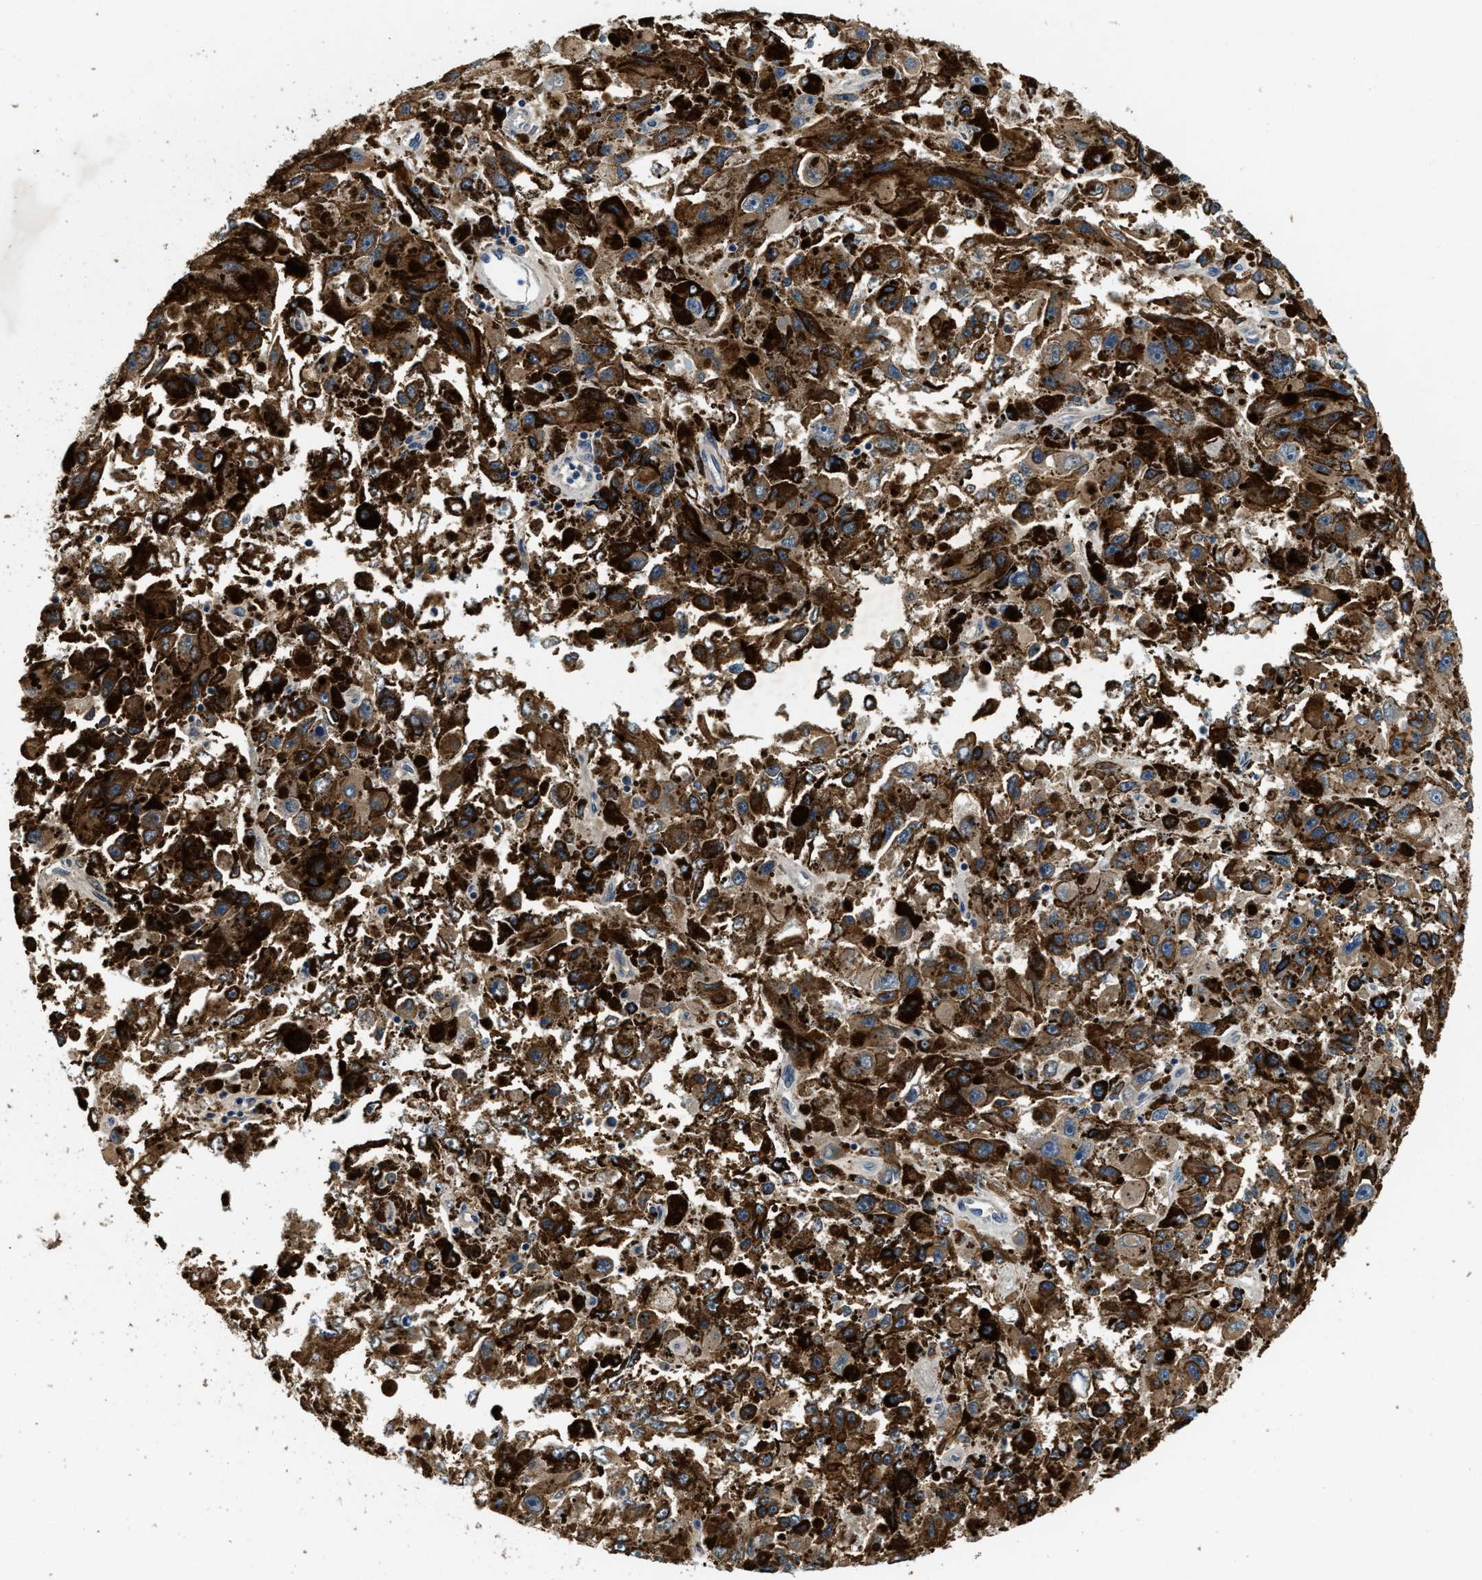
{"staining": {"intensity": "weak", "quantity": "25%-75%", "location": "cytoplasmic/membranous"}, "tissue": "melanoma", "cell_type": "Tumor cells", "image_type": "cancer", "snomed": [{"axis": "morphology", "description": "Malignant melanoma, NOS"}, {"axis": "topography", "description": "Skin"}], "caption": "Melanoma stained with a protein marker exhibits weak staining in tumor cells.", "gene": "ALDH3A2", "patient": {"sex": "female", "age": 104}}